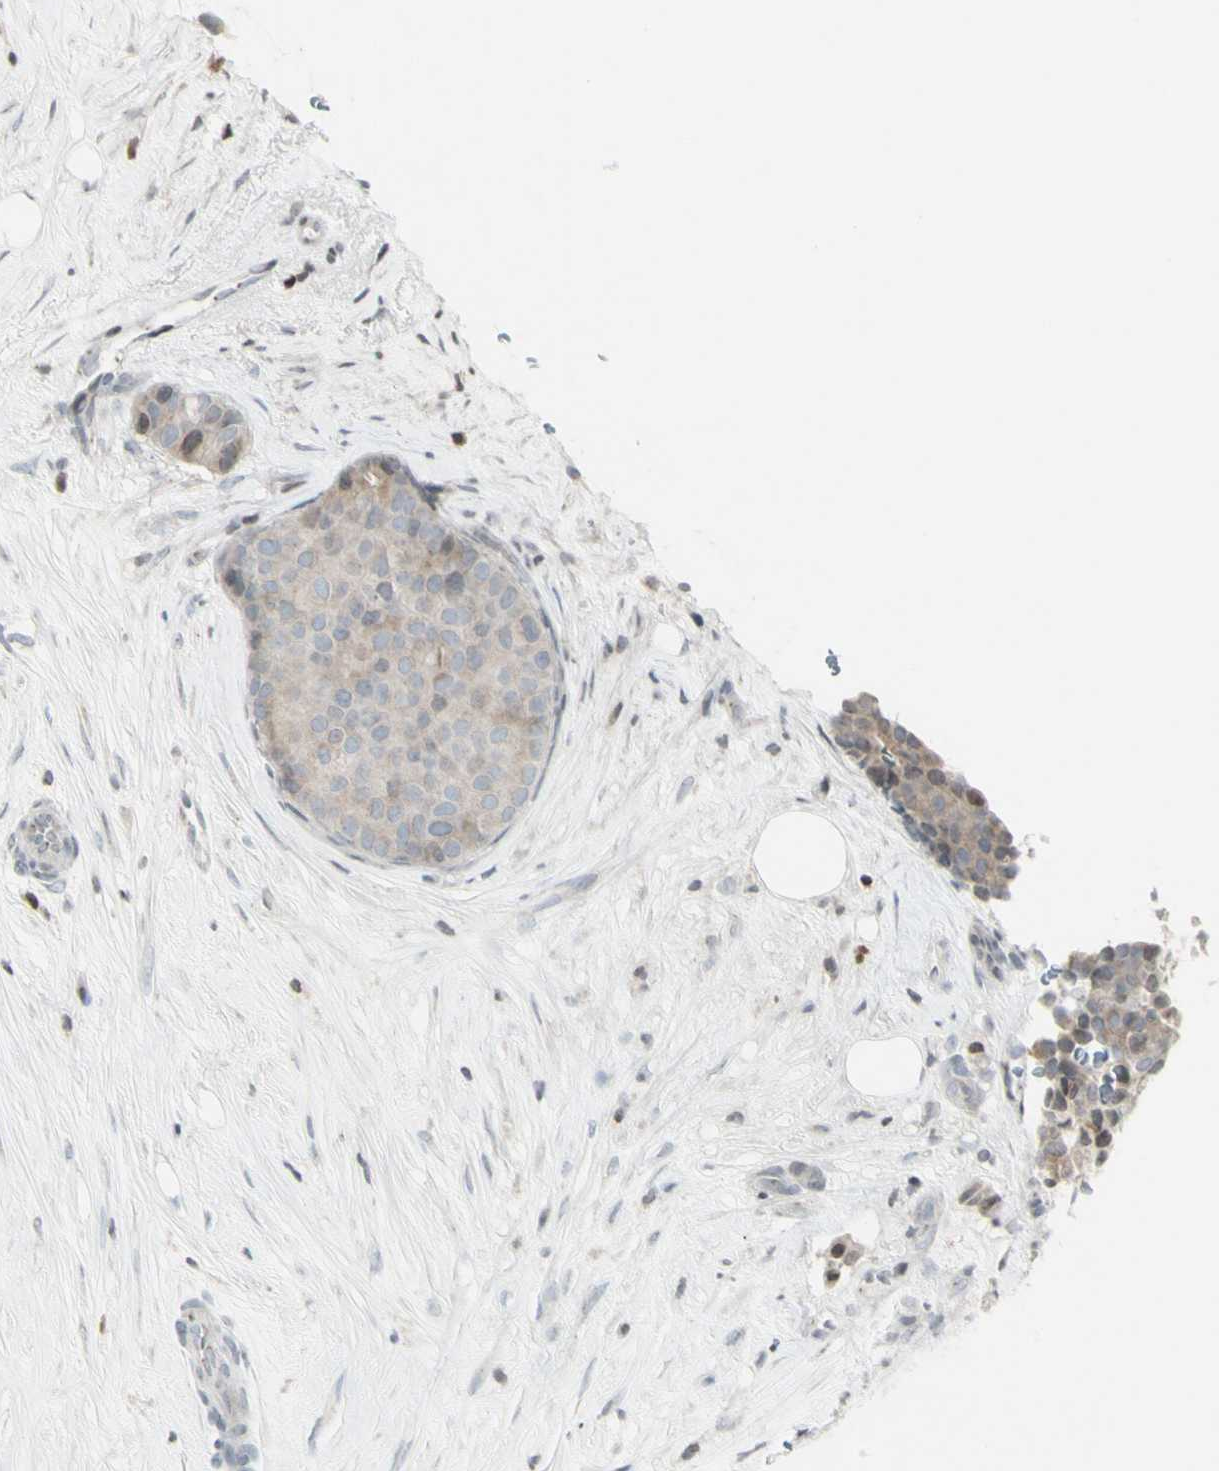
{"staining": {"intensity": "negative", "quantity": "none", "location": "none"}, "tissue": "breast cancer", "cell_type": "Tumor cells", "image_type": "cancer", "snomed": [{"axis": "morphology", "description": "Duct carcinoma"}, {"axis": "topography", "description": "Breast"}], "caption": "An IHC photomicrograph of breast cancer (intraductal carcinoma) is shown. There is no staining in tumor cells of breast cancer (intraductal carcinoma).", "gene": "MUC5AC", "patient": {"sex": "female", "age": 75}}